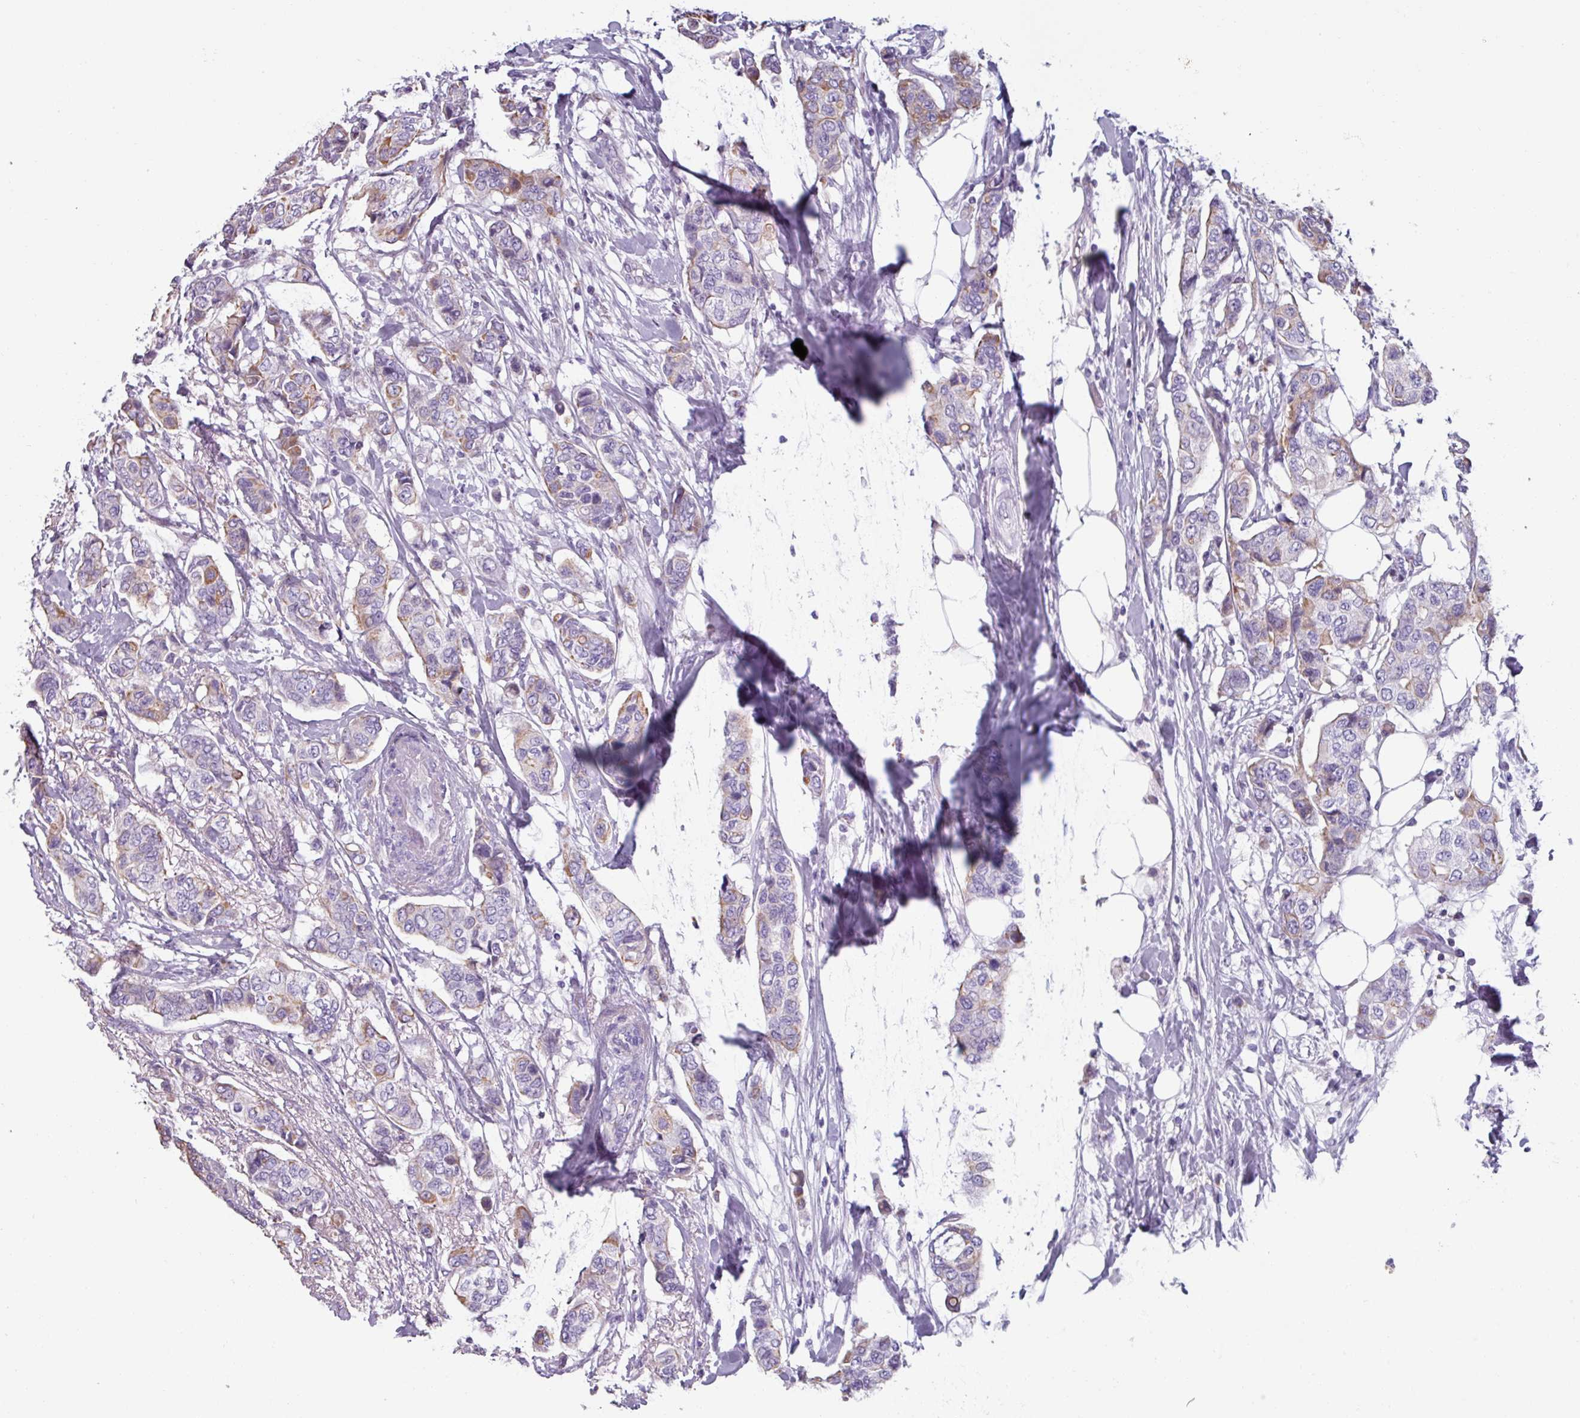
{"staining": {"intensity": "moderate", "quantity": "<25%", "location": "cytoplasmic/membranous"}, "tissue": "breast cancer", "cell_type": "Tumor cells", "image_type": "cancer", "snomed": [{"axis": "morphology", "description": "Lobular carcinoma"}, {"axis": "topography", "description": "Breast"}], "caption": "Moderate cytoplasmic/membranous staining for a protein is present in about <25% of tumor cells of lobular carcinoma (breast) using immunohistochemistry (IHC).", "gene": "SPESP1", "patient": {"sex": "female", "age": 51}}